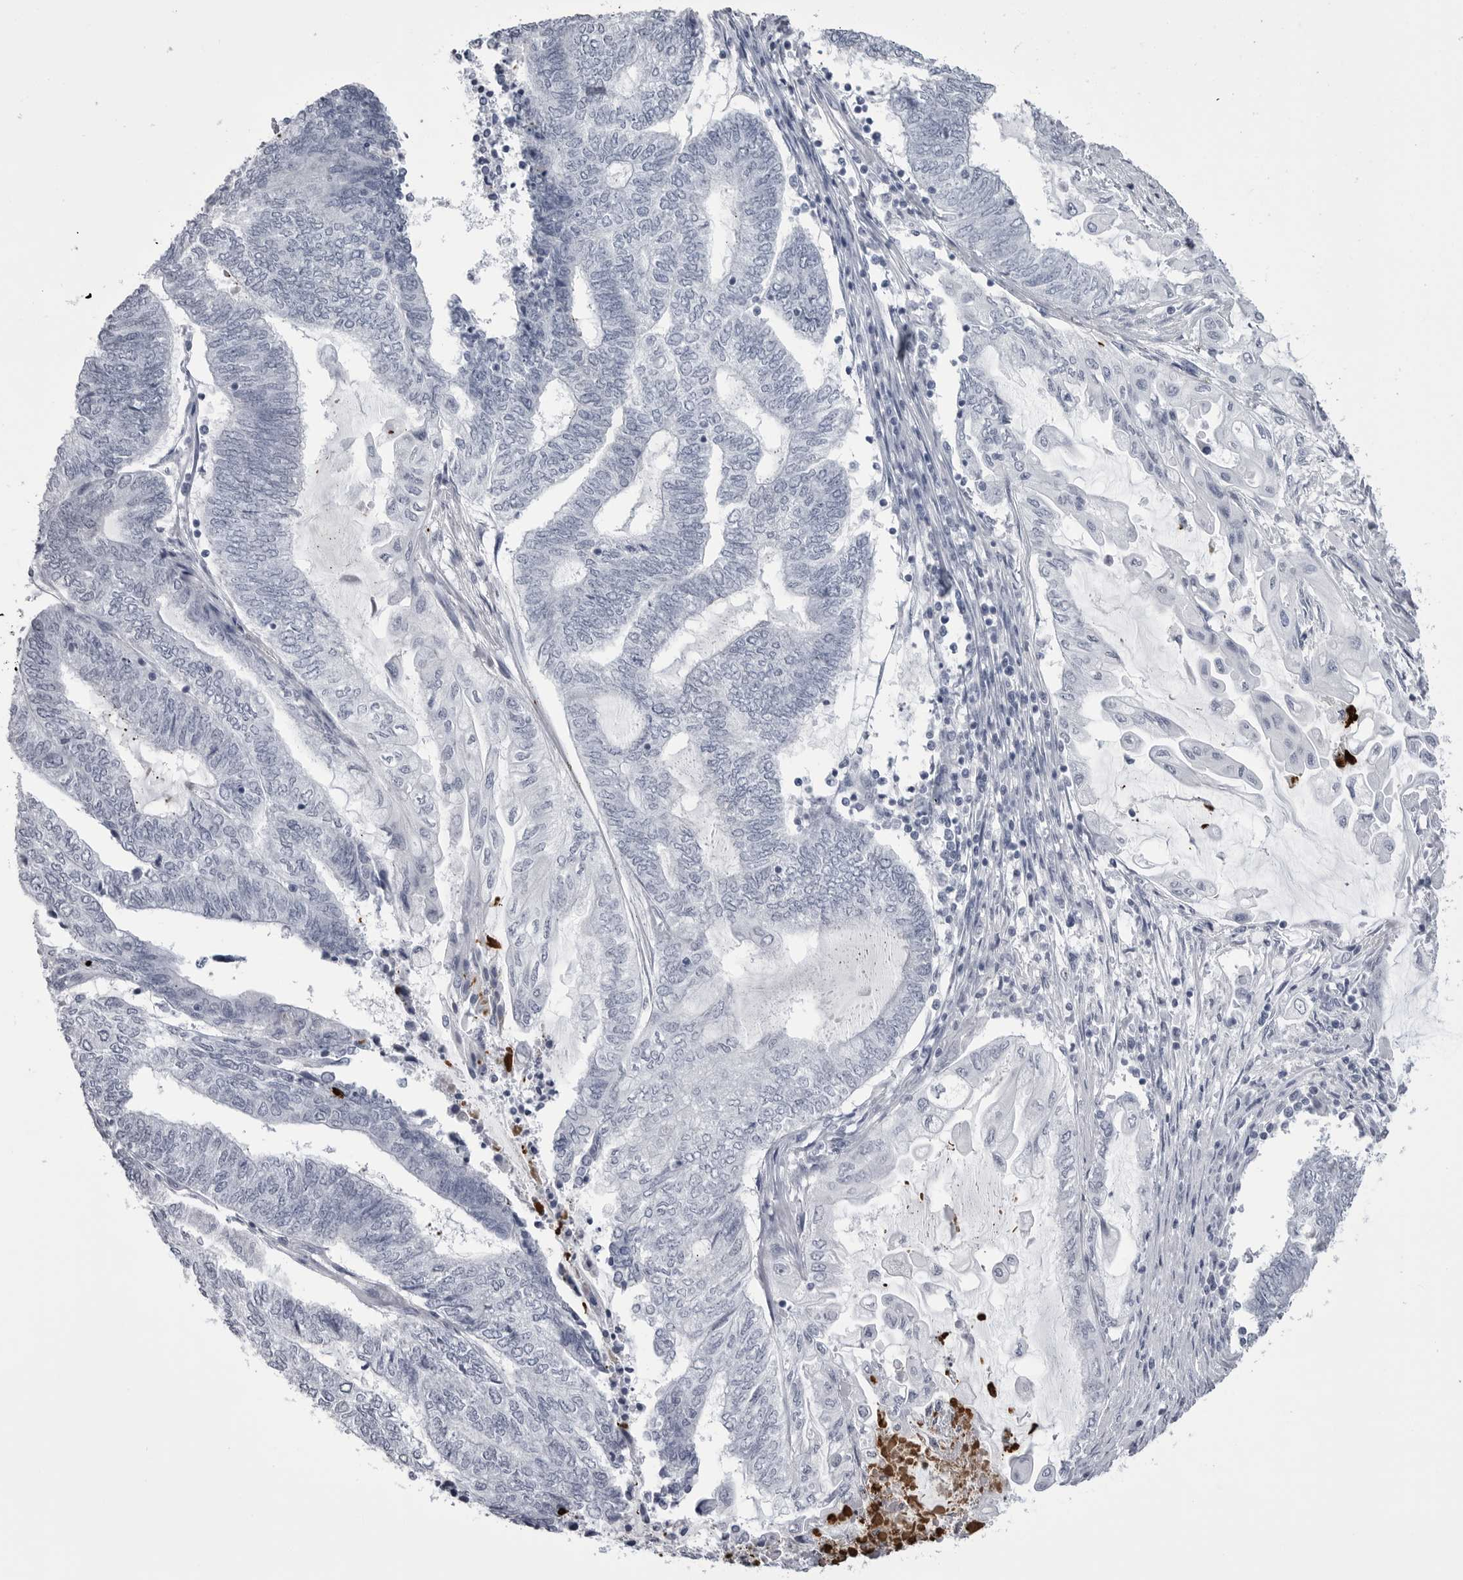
{"staining": {"intensity": "negative", "quantity": "none", "location": "none"}, "tissue": "endometrial cancer", "cell_type": "Tumor cells", "image_type": "cancer", "snomed": [{"axis": "morphology", "description": "Adenocarcinoma, NOS"}, {"axis": "topography", "description": "Uterus"}, {"axis": "topography", "description": "Endometrium"}], "caption": "Micrograph shows no protein staining in tumor cells of adenocarcinoma (endometrial) tissue. The staining was performed using DAB to visualize the protein expression in brown, while the nuclei were stained in blue with hematoxylin (Magnification: 20x).", "gene": "COL26A1", "patient": {"sex": "female", "age": 70}}